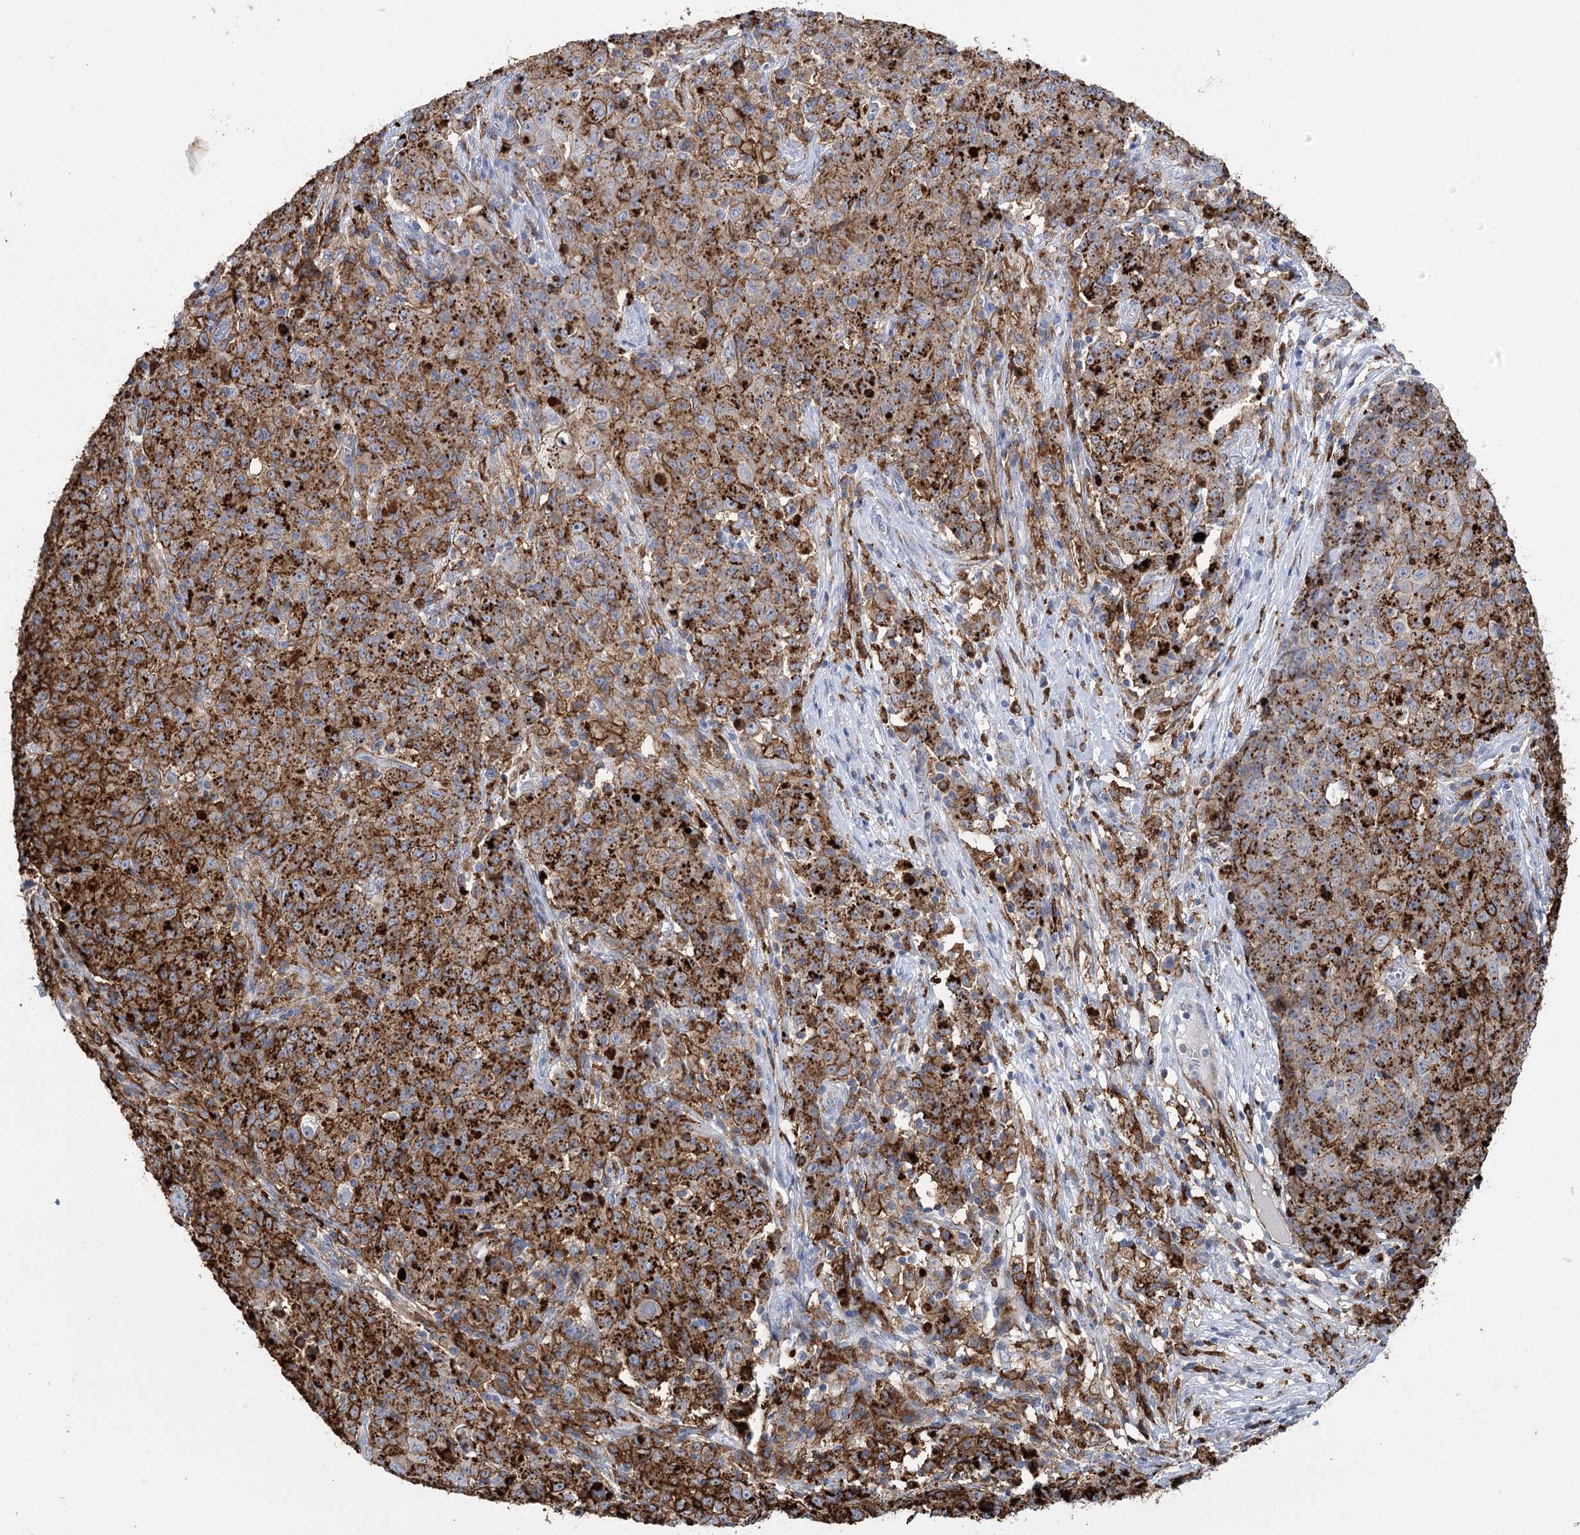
{"staining": {"intensity": "strong", "quantity": ">75%", "location": "cytoplasmic/membranous"}, "tissue": "ovarian cancer", "cell_type": "Tumor cells", "image_type": "cancer", "snomed": [{"axis": "morphology", "description": "Carcinoma, endometroid"}, {"axis": "topography", "description": "Ovary"}], "caption": "Protein expression analysis of ovarian endometroid carcinoma displays strong cytoplasmic/membranous positivity in approximately >75% of tumor cells. The protein is stained brown, and the nuclei are stained in blue (DAB IHC with brightfield microscopy, high magnification).", "gene": "PIWIL4", "patient": {"sex": "female", "age": 42}}